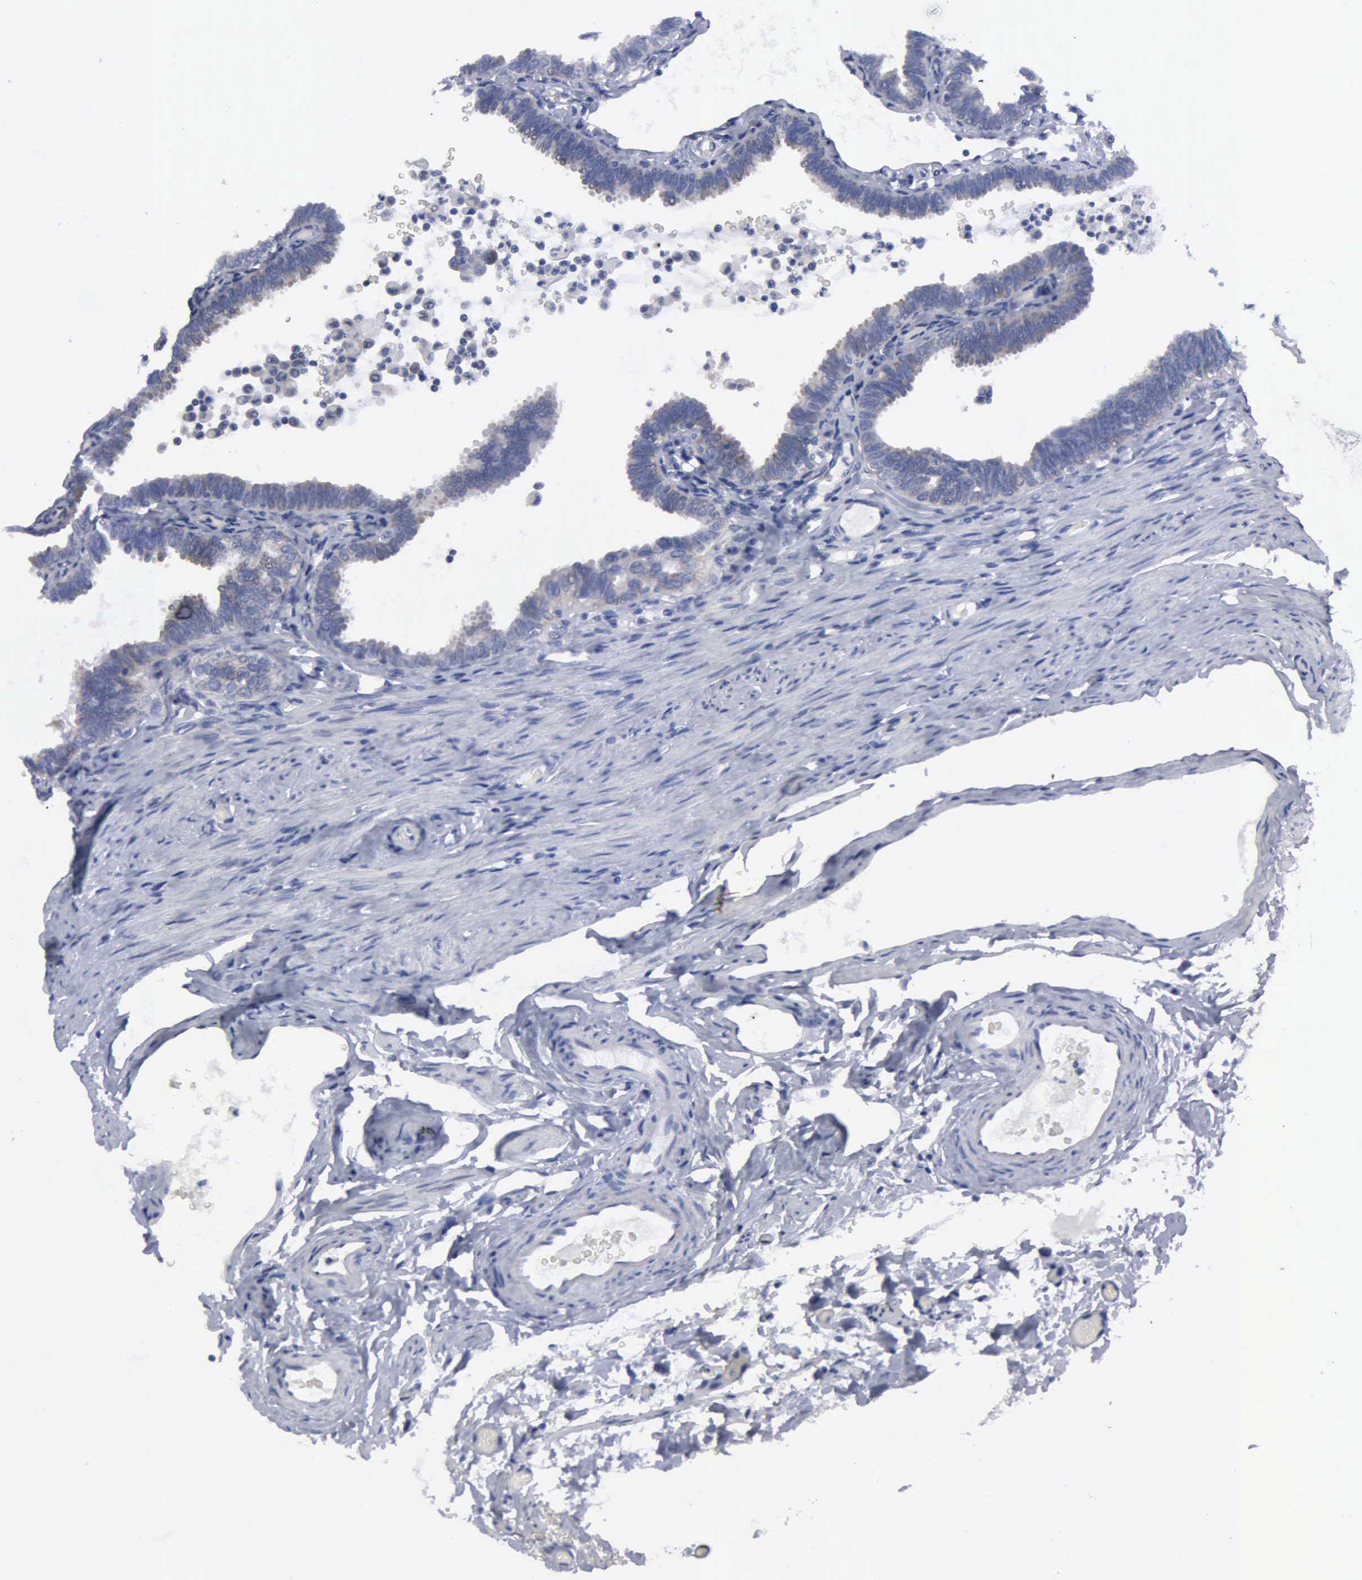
{"staining": {"intensity": "negative", "quantity": "none", "location": "none"}, "tissue": "fallopian tube", "cell_type": "Glandular cells", "image_type": "normal", "snomed": [{"axis": "morphology", "description": "Normal tissue, NOS"}, {"axis": "topography", "description": "Fallopian tube"}], "caption": "Immunohistochemistry photomicrograph of benign fallopian tube stained for a protein (brown), which exhibits no expression in glandular cells.", "gene": "TXLNG", "patient": {"sex": "female", "age": 51}}